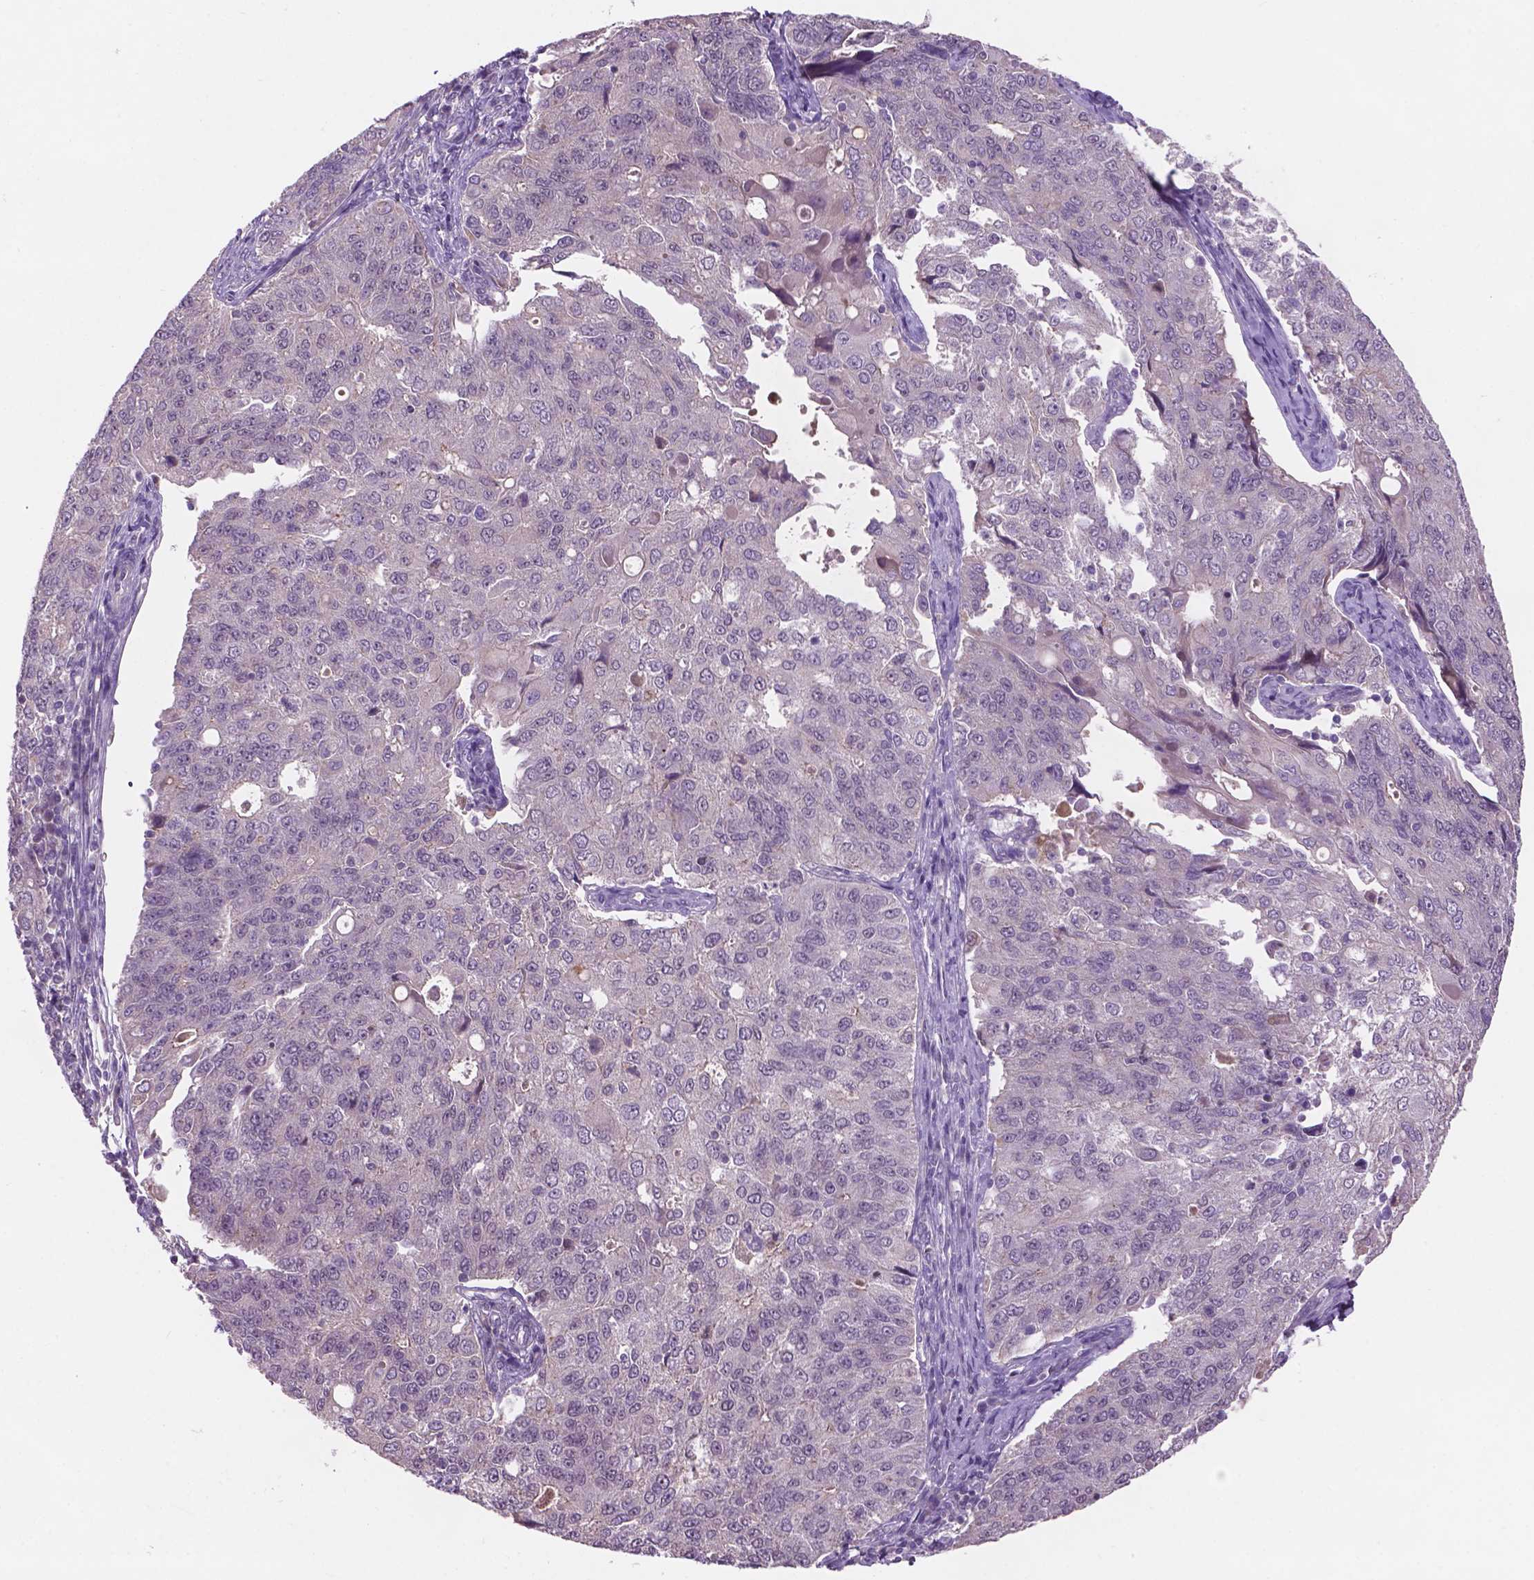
{"staining": {"intensity": "negative", "quantity": "none", "location": "none"}, "tissue": "endometrial cancer", "cell_type": "Tumor cells", "image_type": "cancer", "snomed": [{"axis": "morphology", "description": "Adenocarcinoma, NOS"}, {"axis": "topography", "description": "Endometrium"}], "caption": "A photomicrograph of endometrial cancer (adenocarcinoma) stained for a protein reveals no brown staining in tumor cells.", "gene": "GXYLT2", "patient": {"sex": "female", "age": 43}}